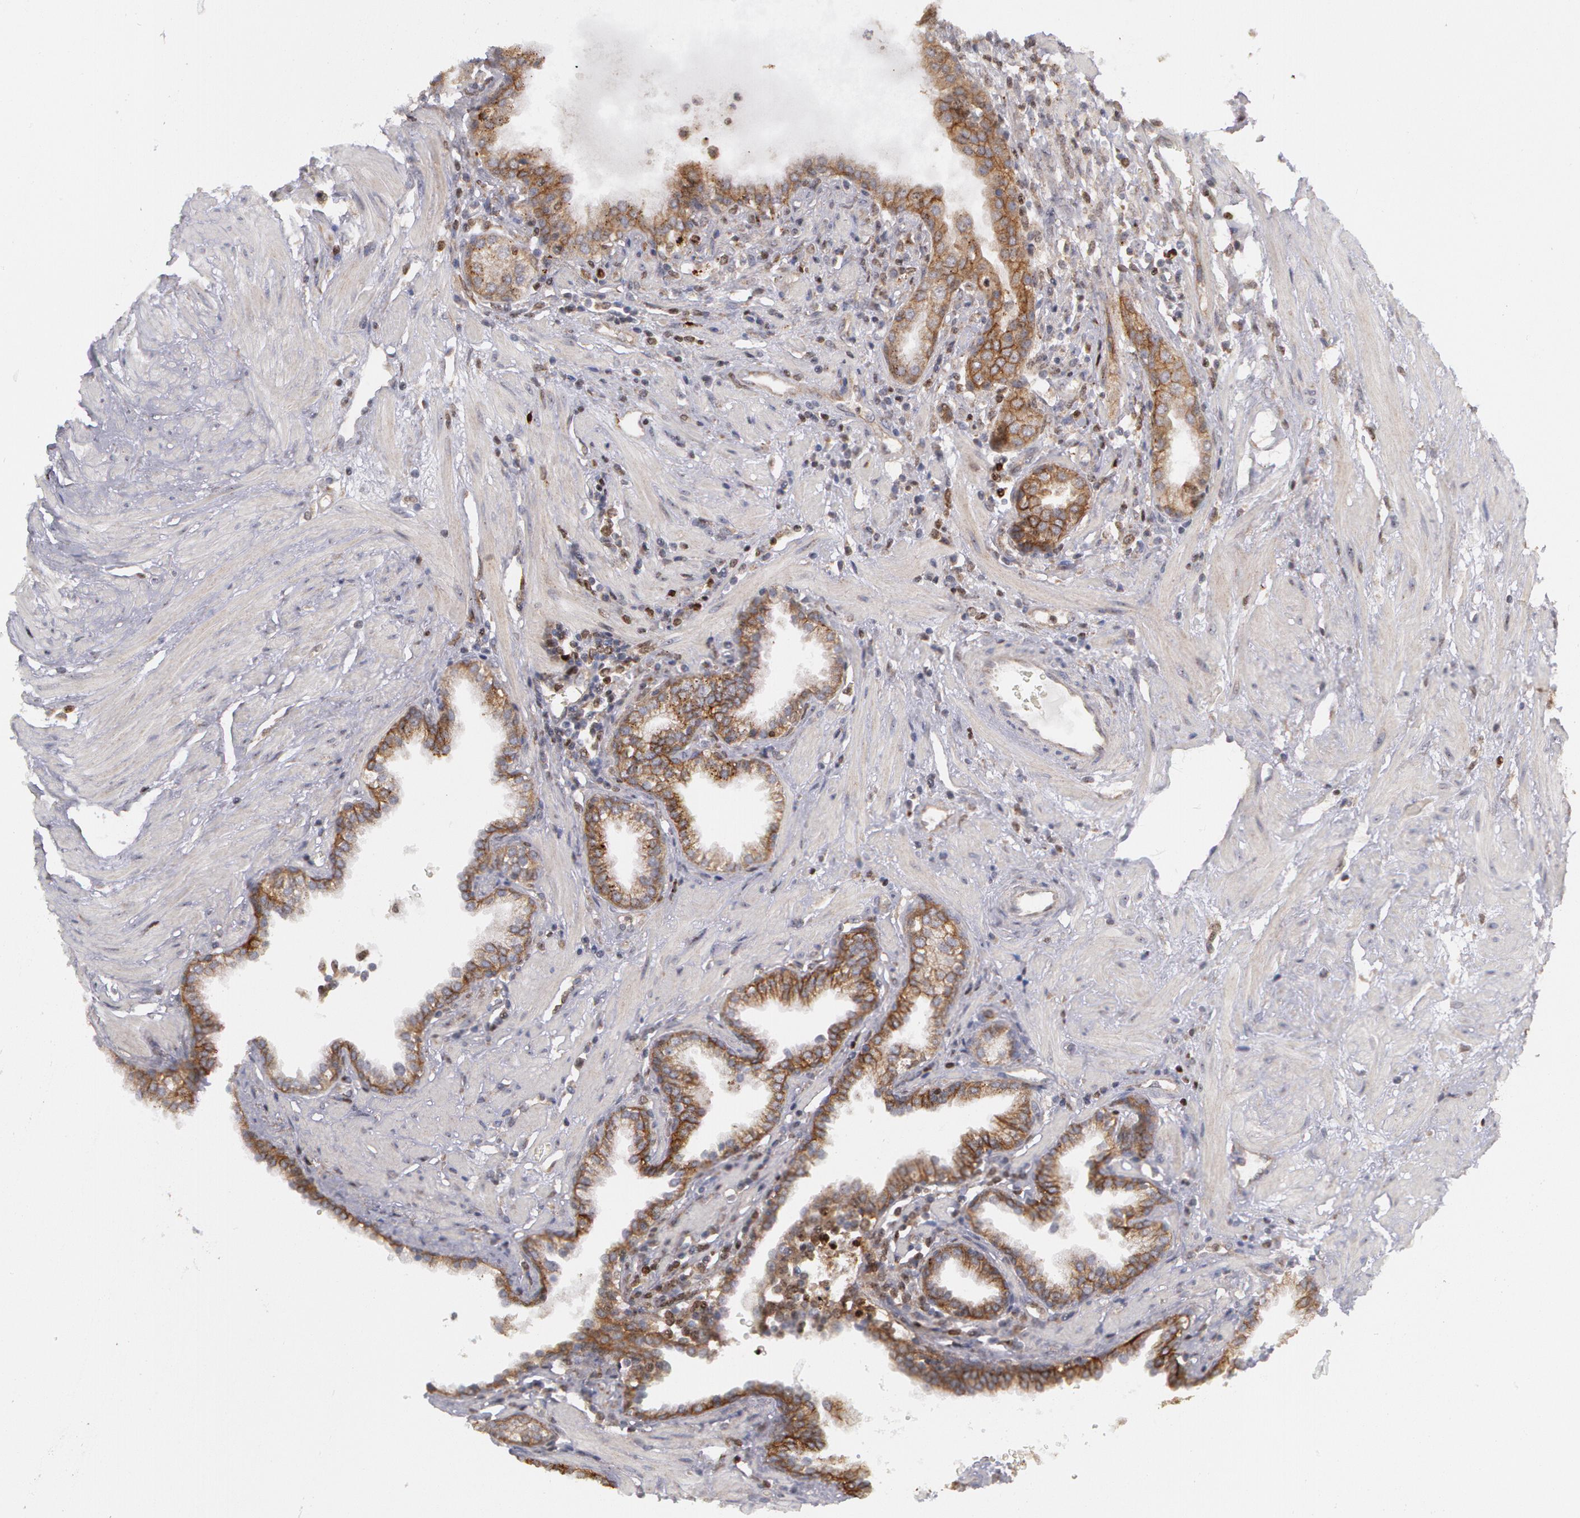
{"staining": {"intensity": "moderate", "quantity": ">75%", "location": "cytoplasmic/membranous"}, "tissue": "prostate", "cell_type": "Glandular cells", "image_type": "normal", "snomed": [{"axis": "morphology", "description": "Normal tissue, NOS"}, {"axis": "topography", "description": "Prostate"}], "caption": "Prostate was stained to show a protein in brown. There is medium levels of moderate cytoplasmic/membranous positivity in about >75% of glandular cells. The staining is performed using DAB (3,3'-diaminobenzidine) brown chromogen to label protein expression. The nuclei are counter-stained blue using hematoxylin.", "gene": "ERBB2", "patient": {"sex": "male", "age": 64}}